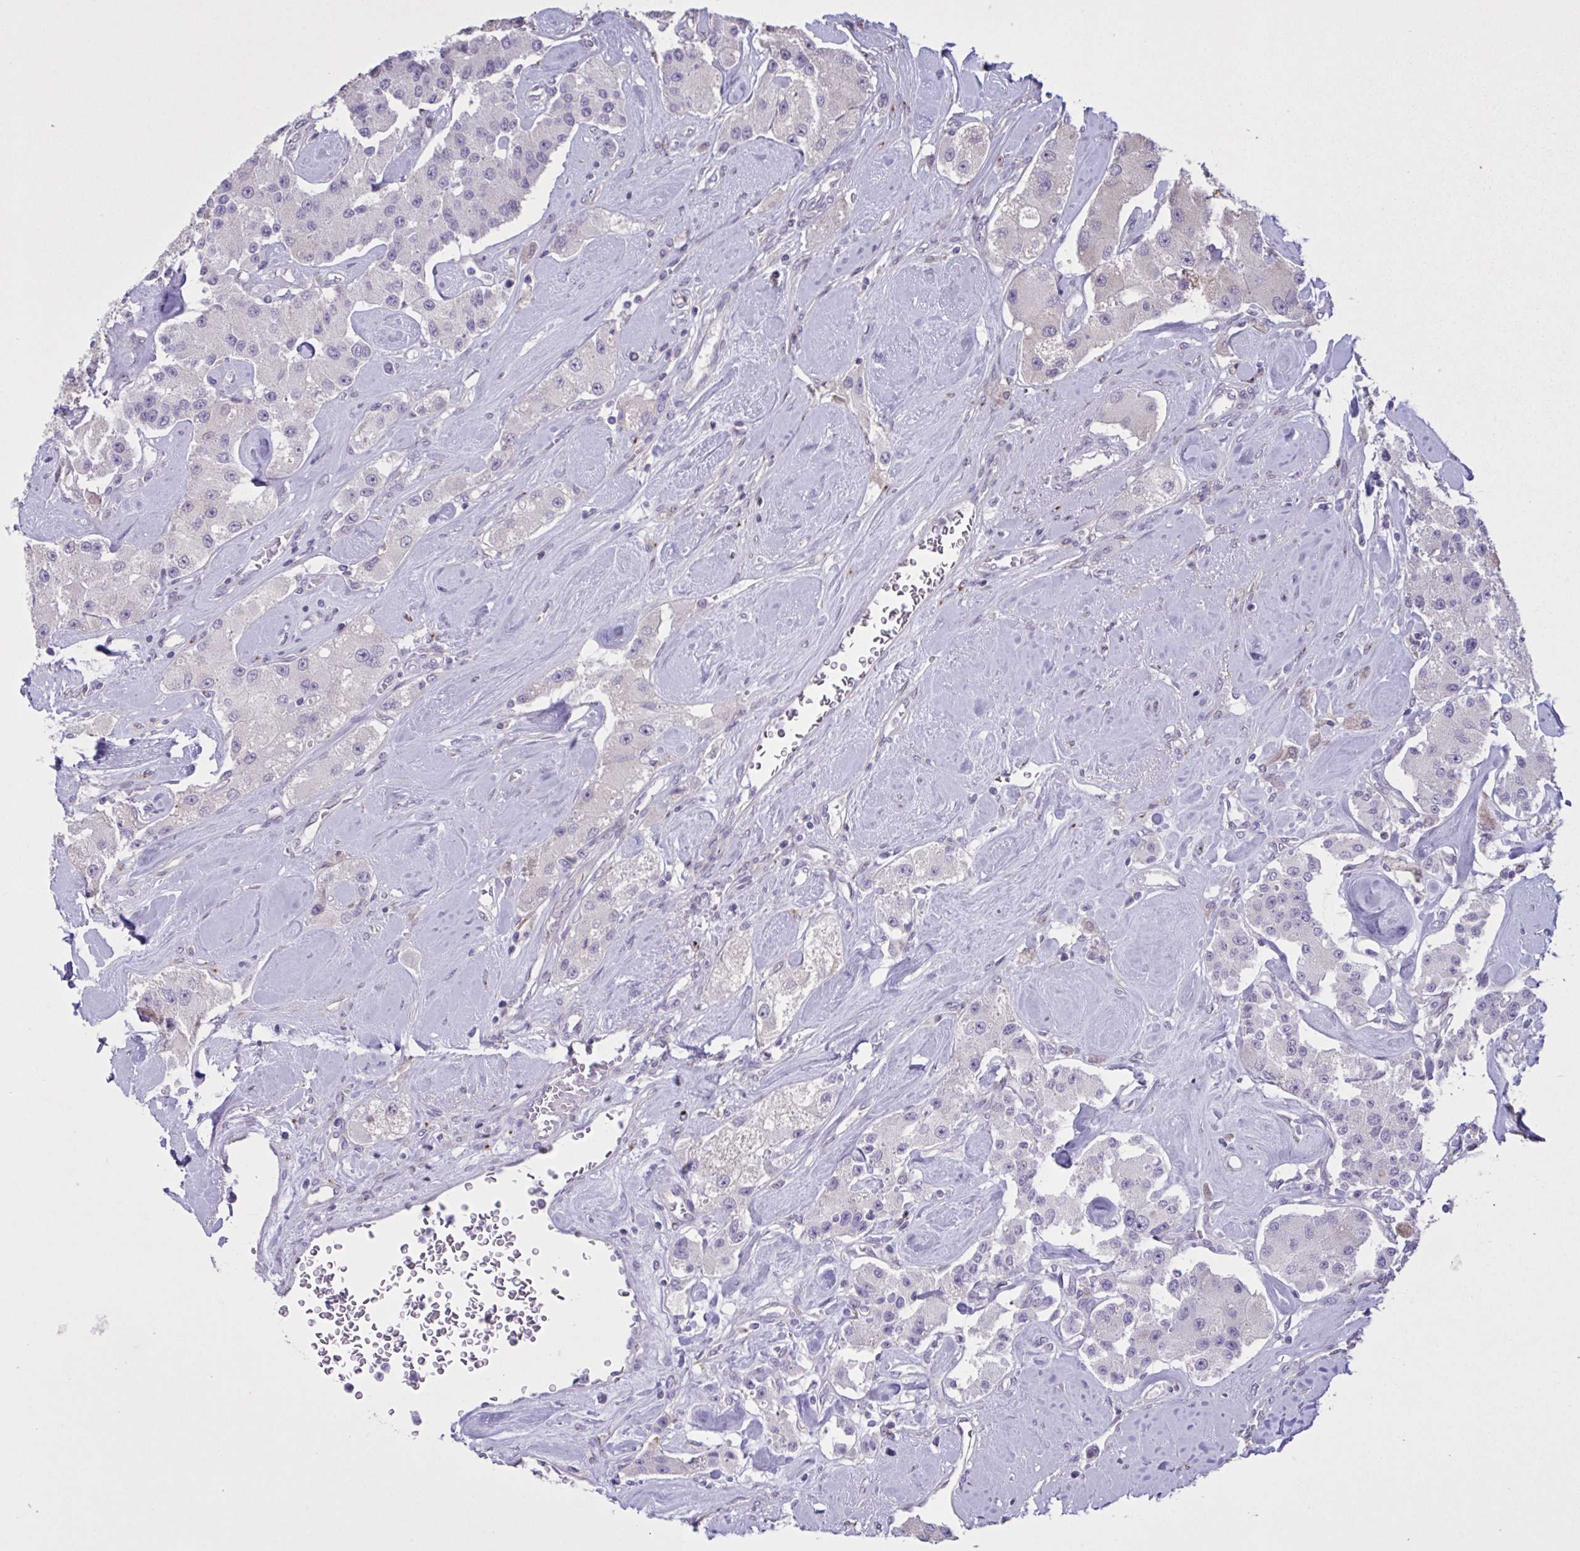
{"staining": {"intensity": "negative", "quantity": "none", "location": "none"}, "tissue": "carcinoid", "cell_type": "Tumor cells", "image_type": "cancer", "snomed": [{"axis": "morphology", "description": "Carcinoid, malignant, NOS"}, {"axis": "topography", "description": "Pancreas"}], "caption": "There is no significant expression in tumor cells of carcinoid. (DAB (3,3'-diaminobenzidine) immunohistochemistry (IHC) visualized using brightfield microscopy, high magnification).", "gene": "MRGPRX2", "patient": {"sex": "male", "age": 41}}